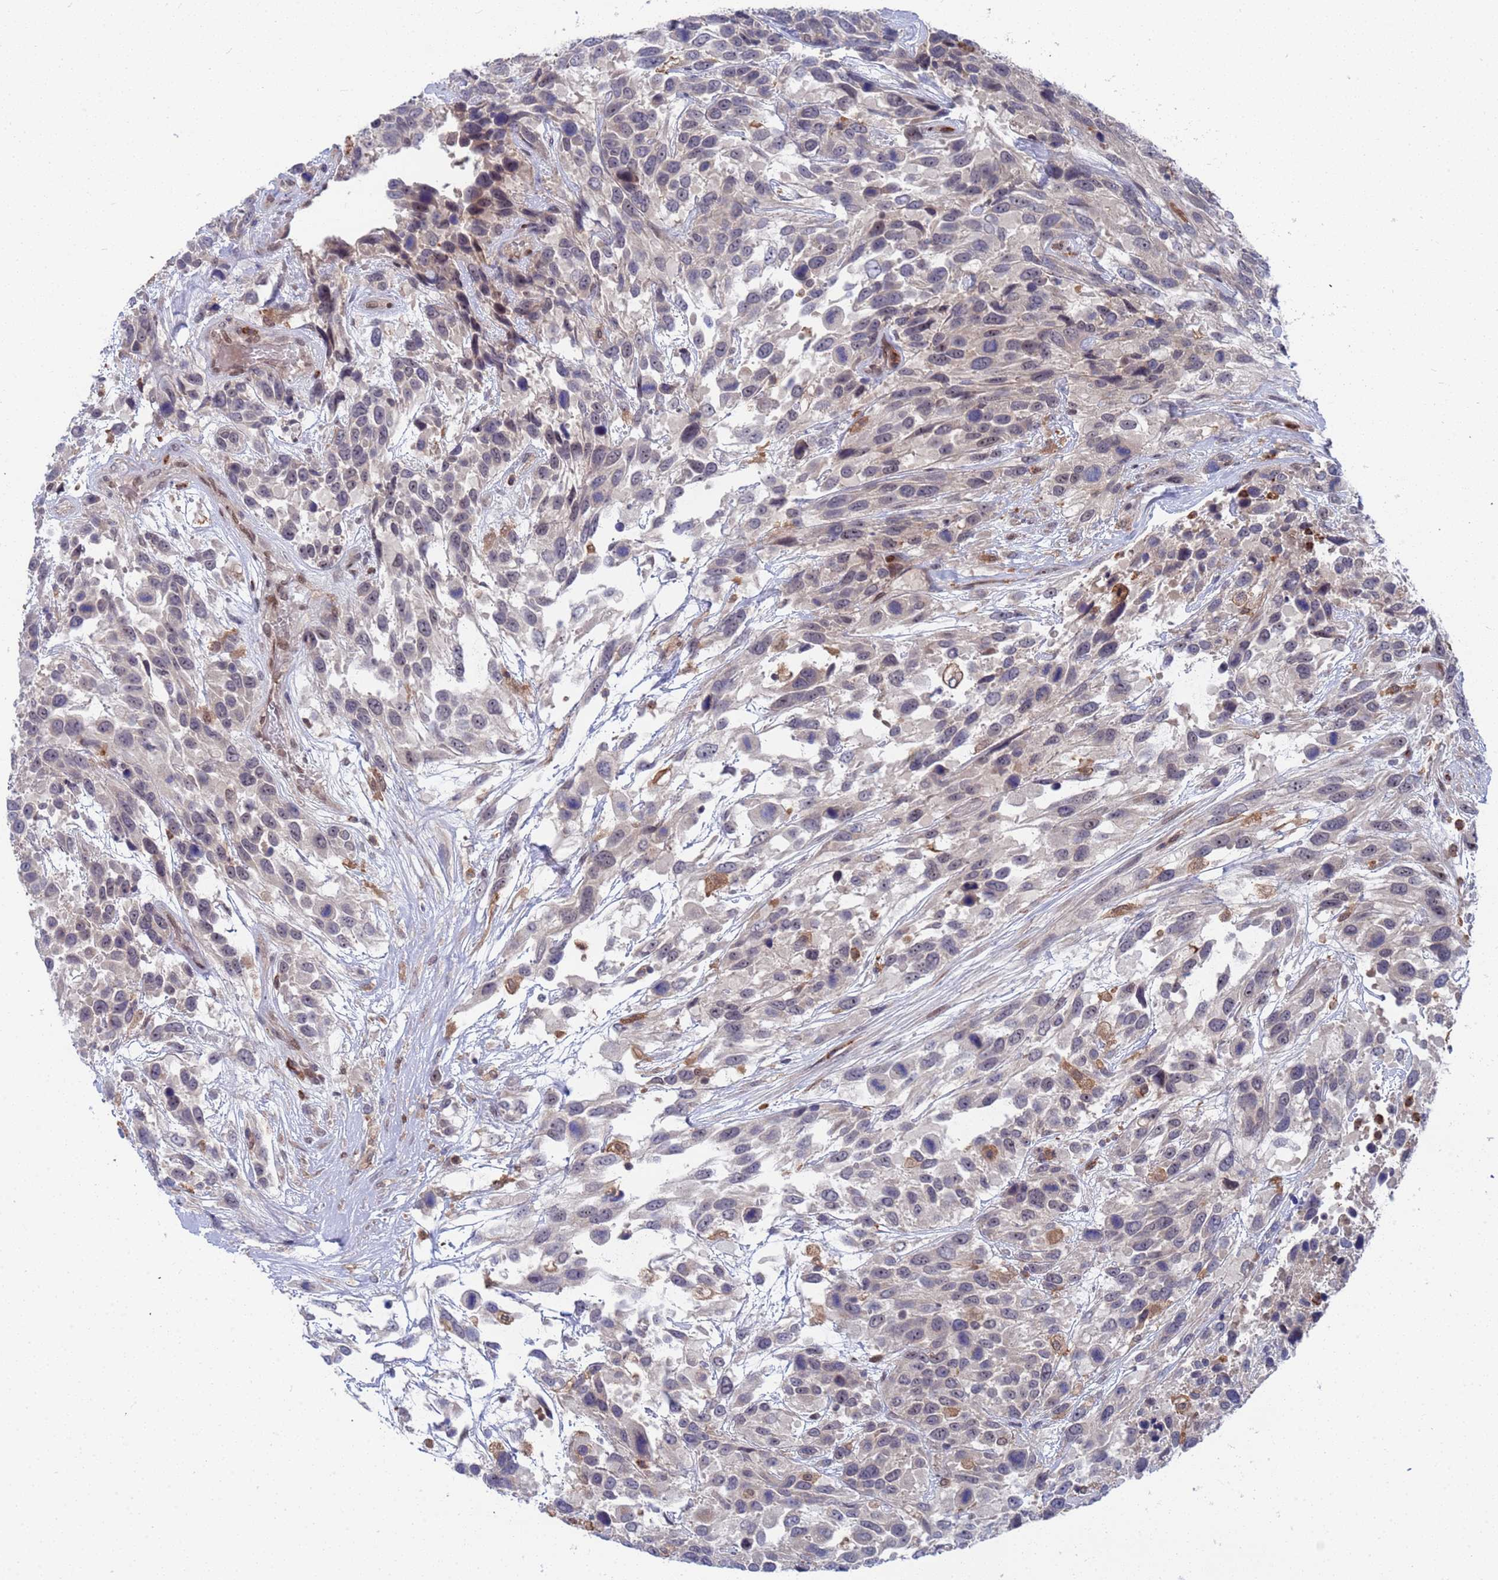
{"staining": {"intensity": "weak", "quantity": "<25%", "location": "nuclear"}, "tissue": "urothelial cancer", "cell_type": "Tumor cells", "image_type": "cancer", "snomed": [{"axis": "morphology", "description": "Urothelial carcinoma, High grade"}, {"axis": "topography", "description": "Urinary bladder"}], "caption": "High power microscopy image of an immunohistochemistry micrograph of urothelial carcinoma (high-grade), revealing no significant staining in tumor cells.", "gene": "TMBIM6", "patient": {"sex": "female", "age": 70}}